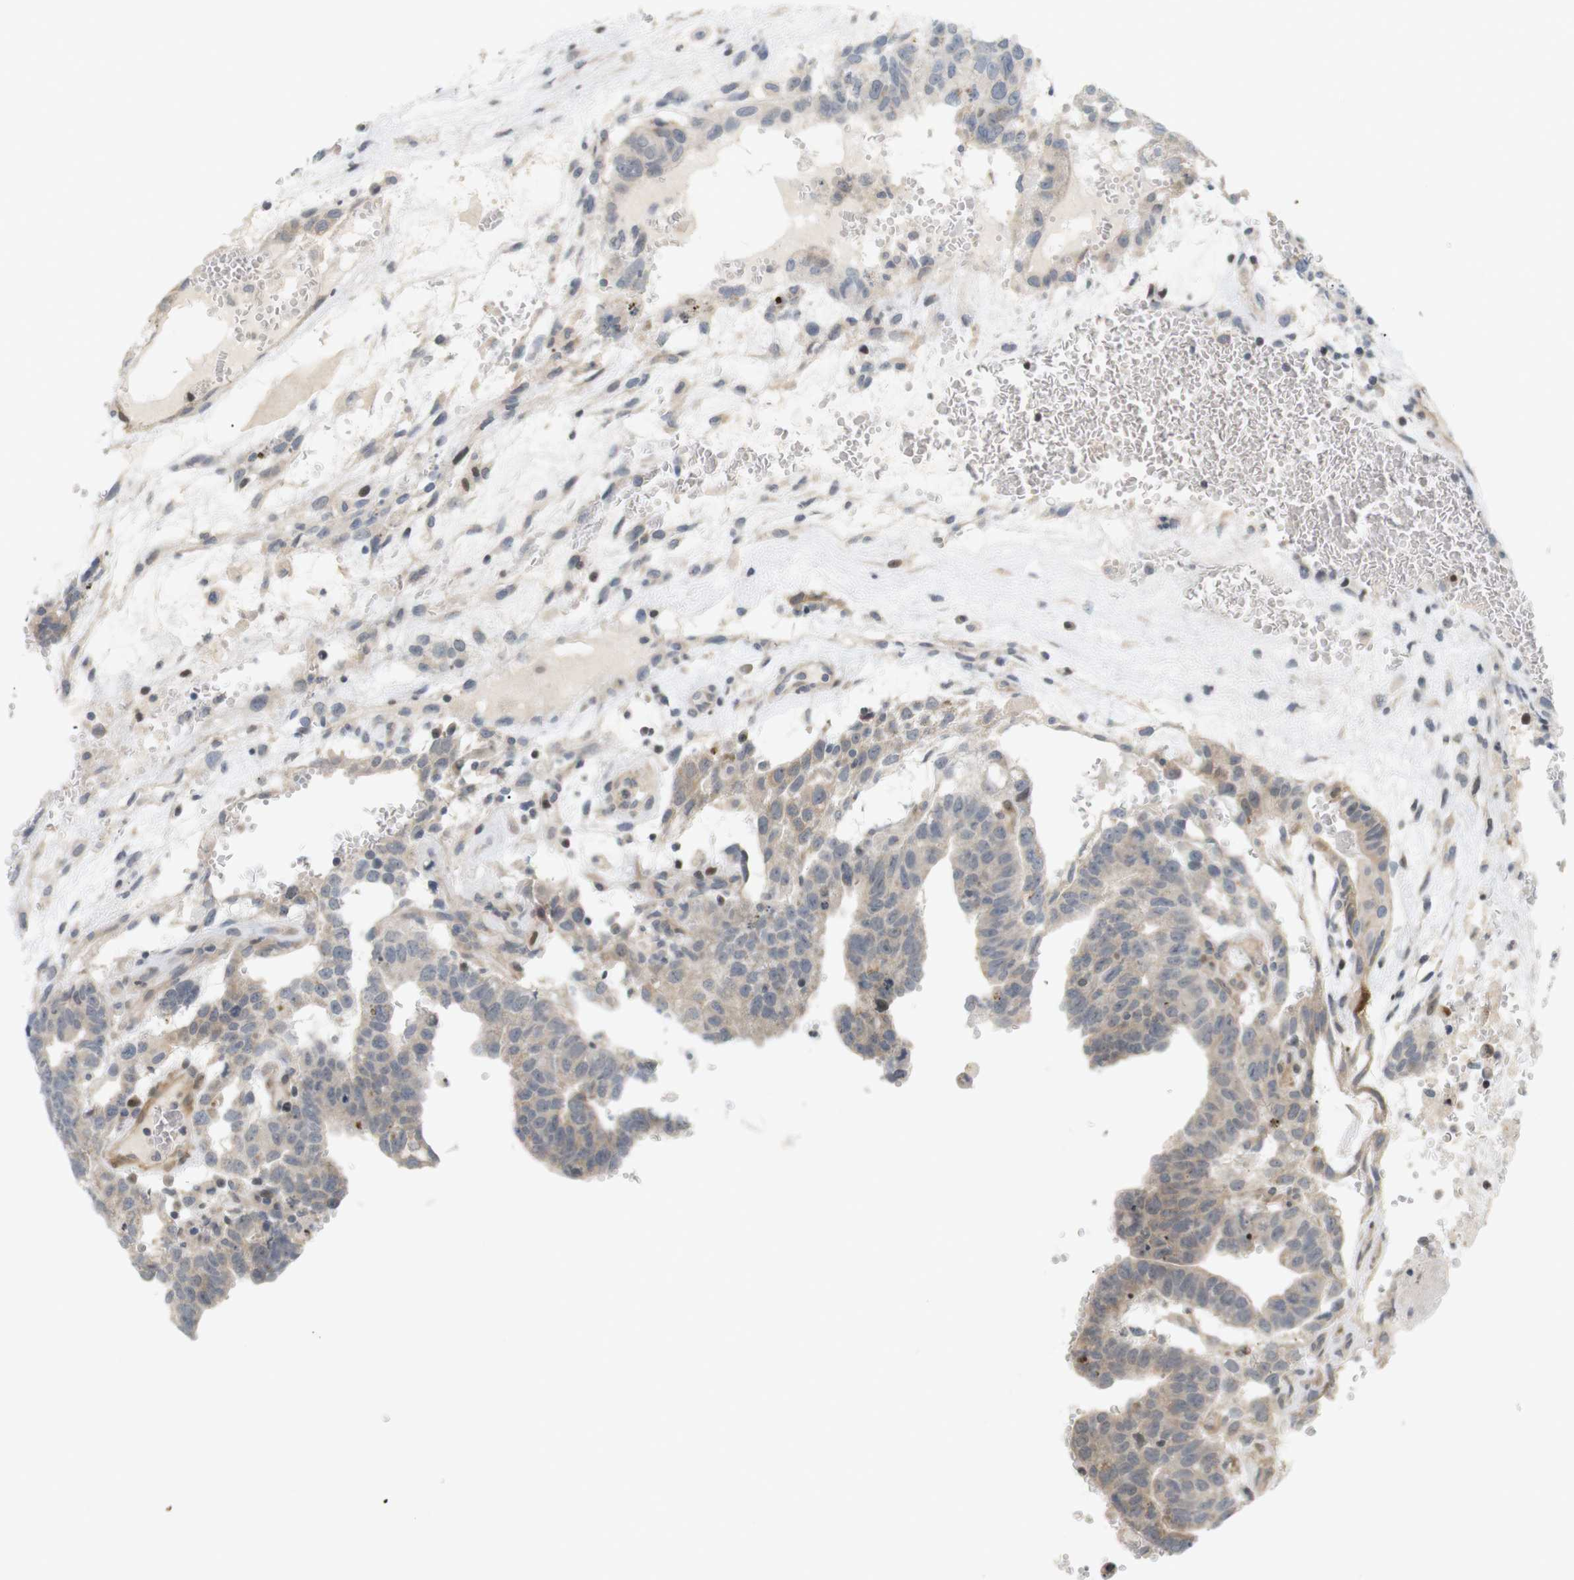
{"staining": {"intensity": "weak", "quantity": ">75%", "location": "cytoplasmic/membranous"}, "tissue": "testis cancer", "cell_type": "Tumor cells", "image_type": "cancer", "snomed": [{"axis": "morphology", "description": "Seminoma, NOS"}, {"axis": "morphology", "description": "Carcinoma, Embryonal, NOS"}, {"axis": "topography", "description": "Testis"}], "caption": "Weak cytoplasmic/membranous positivity for a protein is present in approximately >75% of tumor cells of testis seminoma using immunohistochemistry.", "gene": "PPP1R14A", "patient": {"sex": "male", "age": 52}}